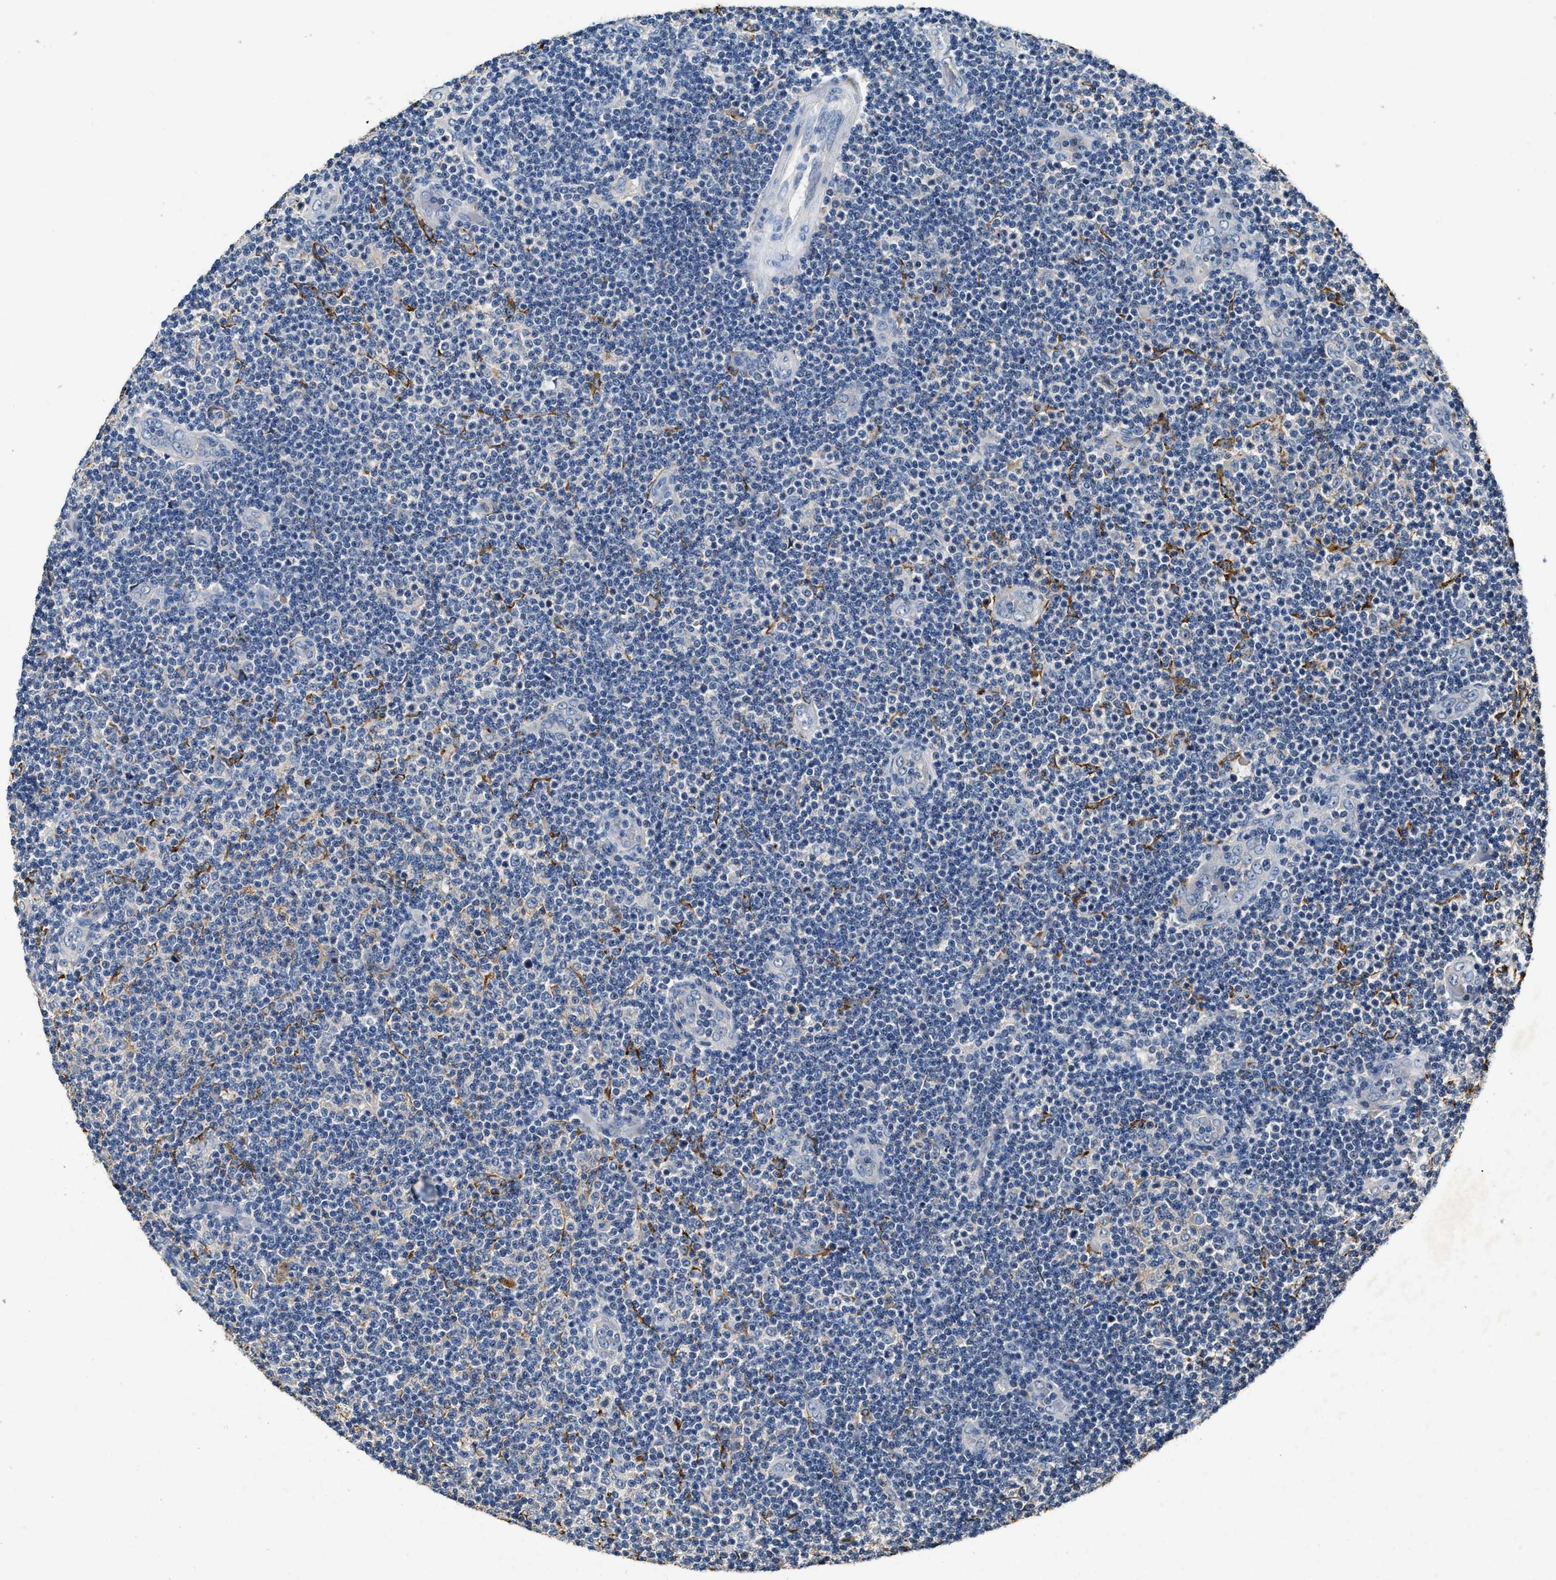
{"staining": {"intensity": "negative", "quantity": "none", "location": "none"}, "tissue": "lymphoma", "cell_type": "Tumor cells", "image_type": "cancer", "snomed": [{"axis": "morphology", "description": "Malignant lymphoma, non-Hodgkin's type, Low grade"}, {"axis": "topography", "description": "Lymph node"}], "caption": "Micrograph shows no protein staining in tumor cells of malignant lymphoma, non-Hodgkin's type (low-grade) tissue.", "gene": "C3", "patient": {"sex": "male", "age": 83}}